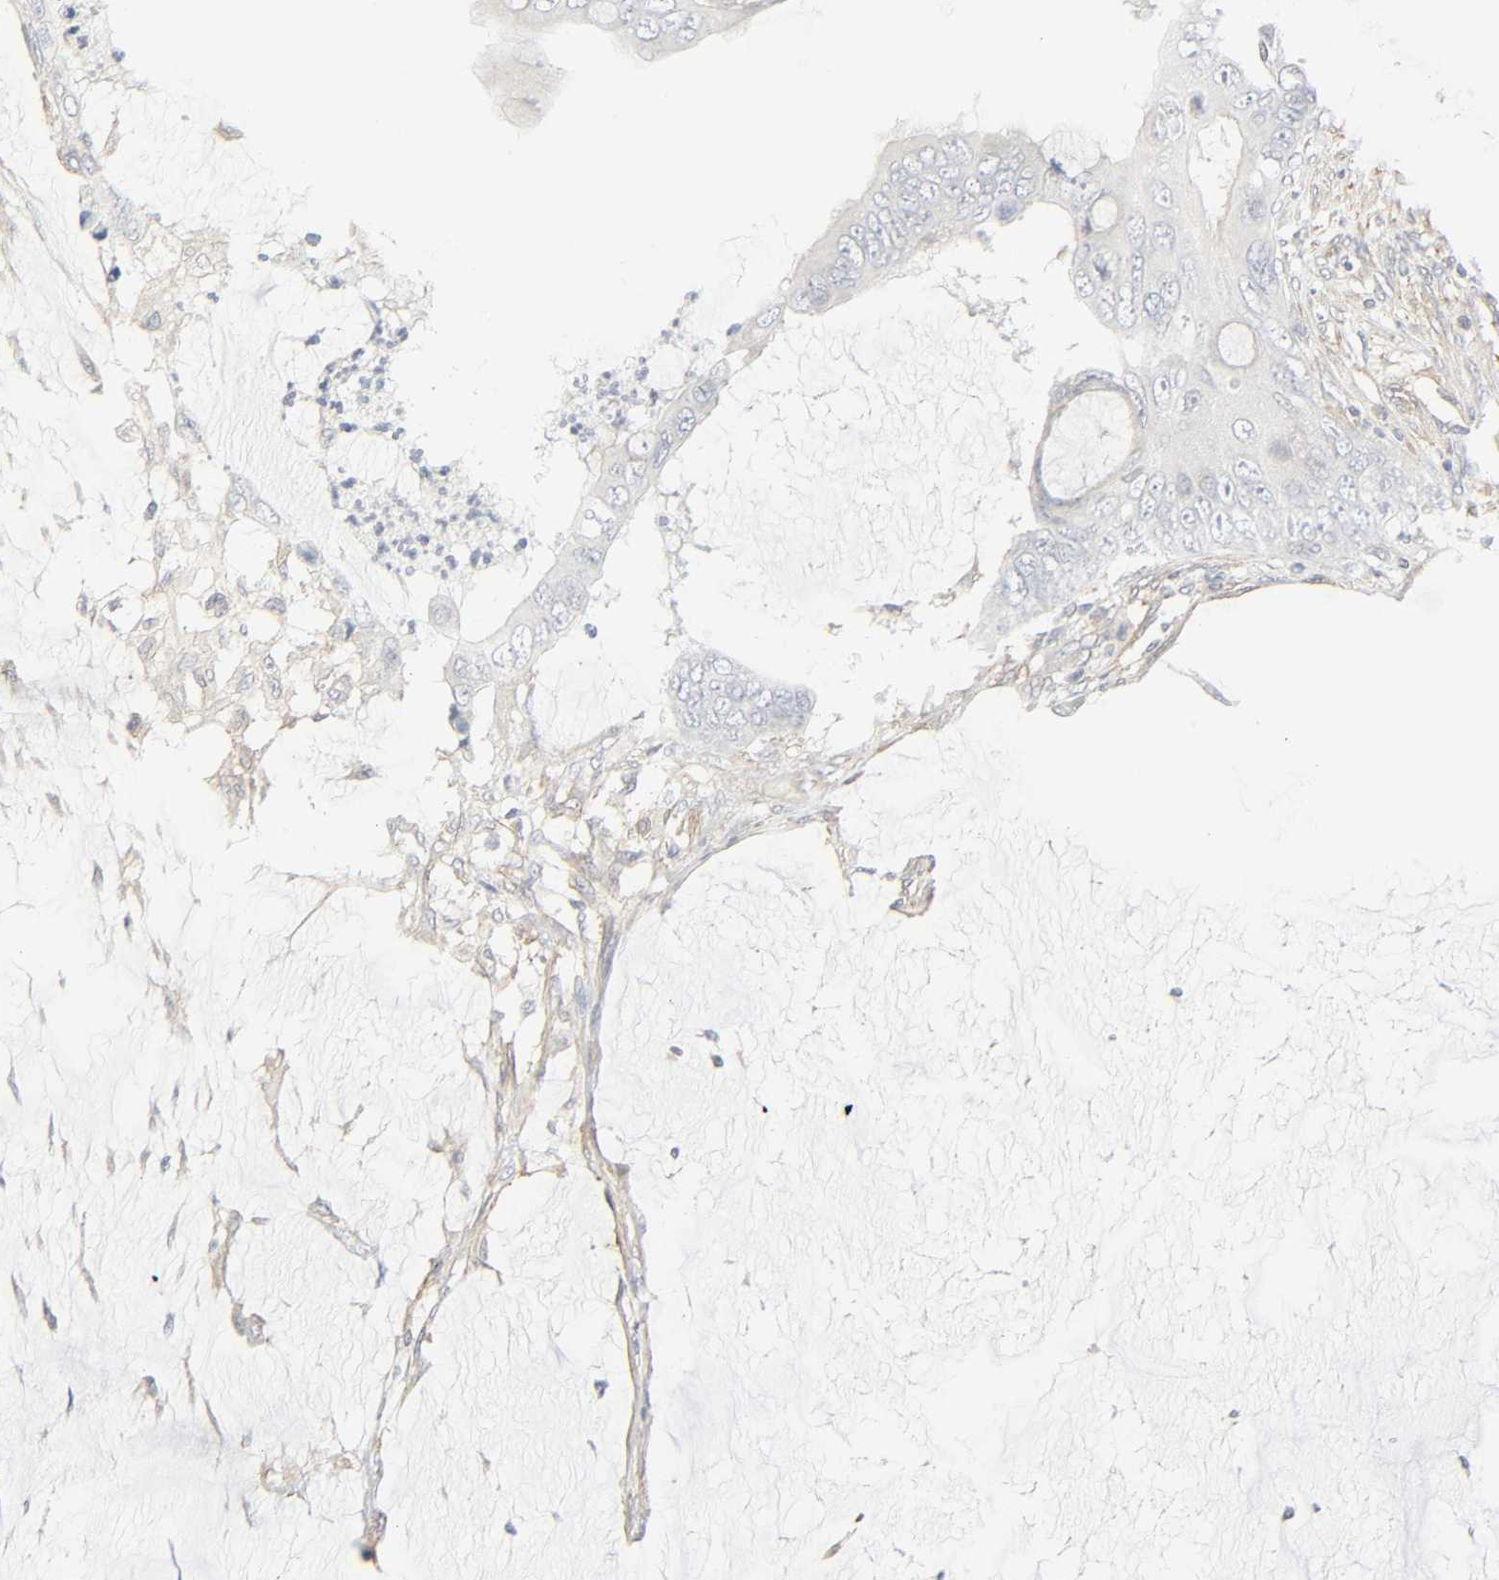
{"staining": {"intensity": "negative", "quantity": "none", "location": "none"}, "tissue": "colorectal cancer", "cell_type": "Tumor cells", "image_type": "cancer", "snomed": [{"axis": "morphology", "description": "Normal tissue, NOS"}, {"axis": "morphology", "description": "Adenocarcinoma, NOS"}, {"axis": "topography", "description": "Rectum"}, {"axis": "topography", "description": "Peripheral nerve tissue"}], "caption": "Immunohistochemistry (IHC) of human adenocarcinoma (colorectal) demonstrates no staining in tumor cells.", "gene": "ZBTB16", "patient": {"sex": "female", "age": 77}}